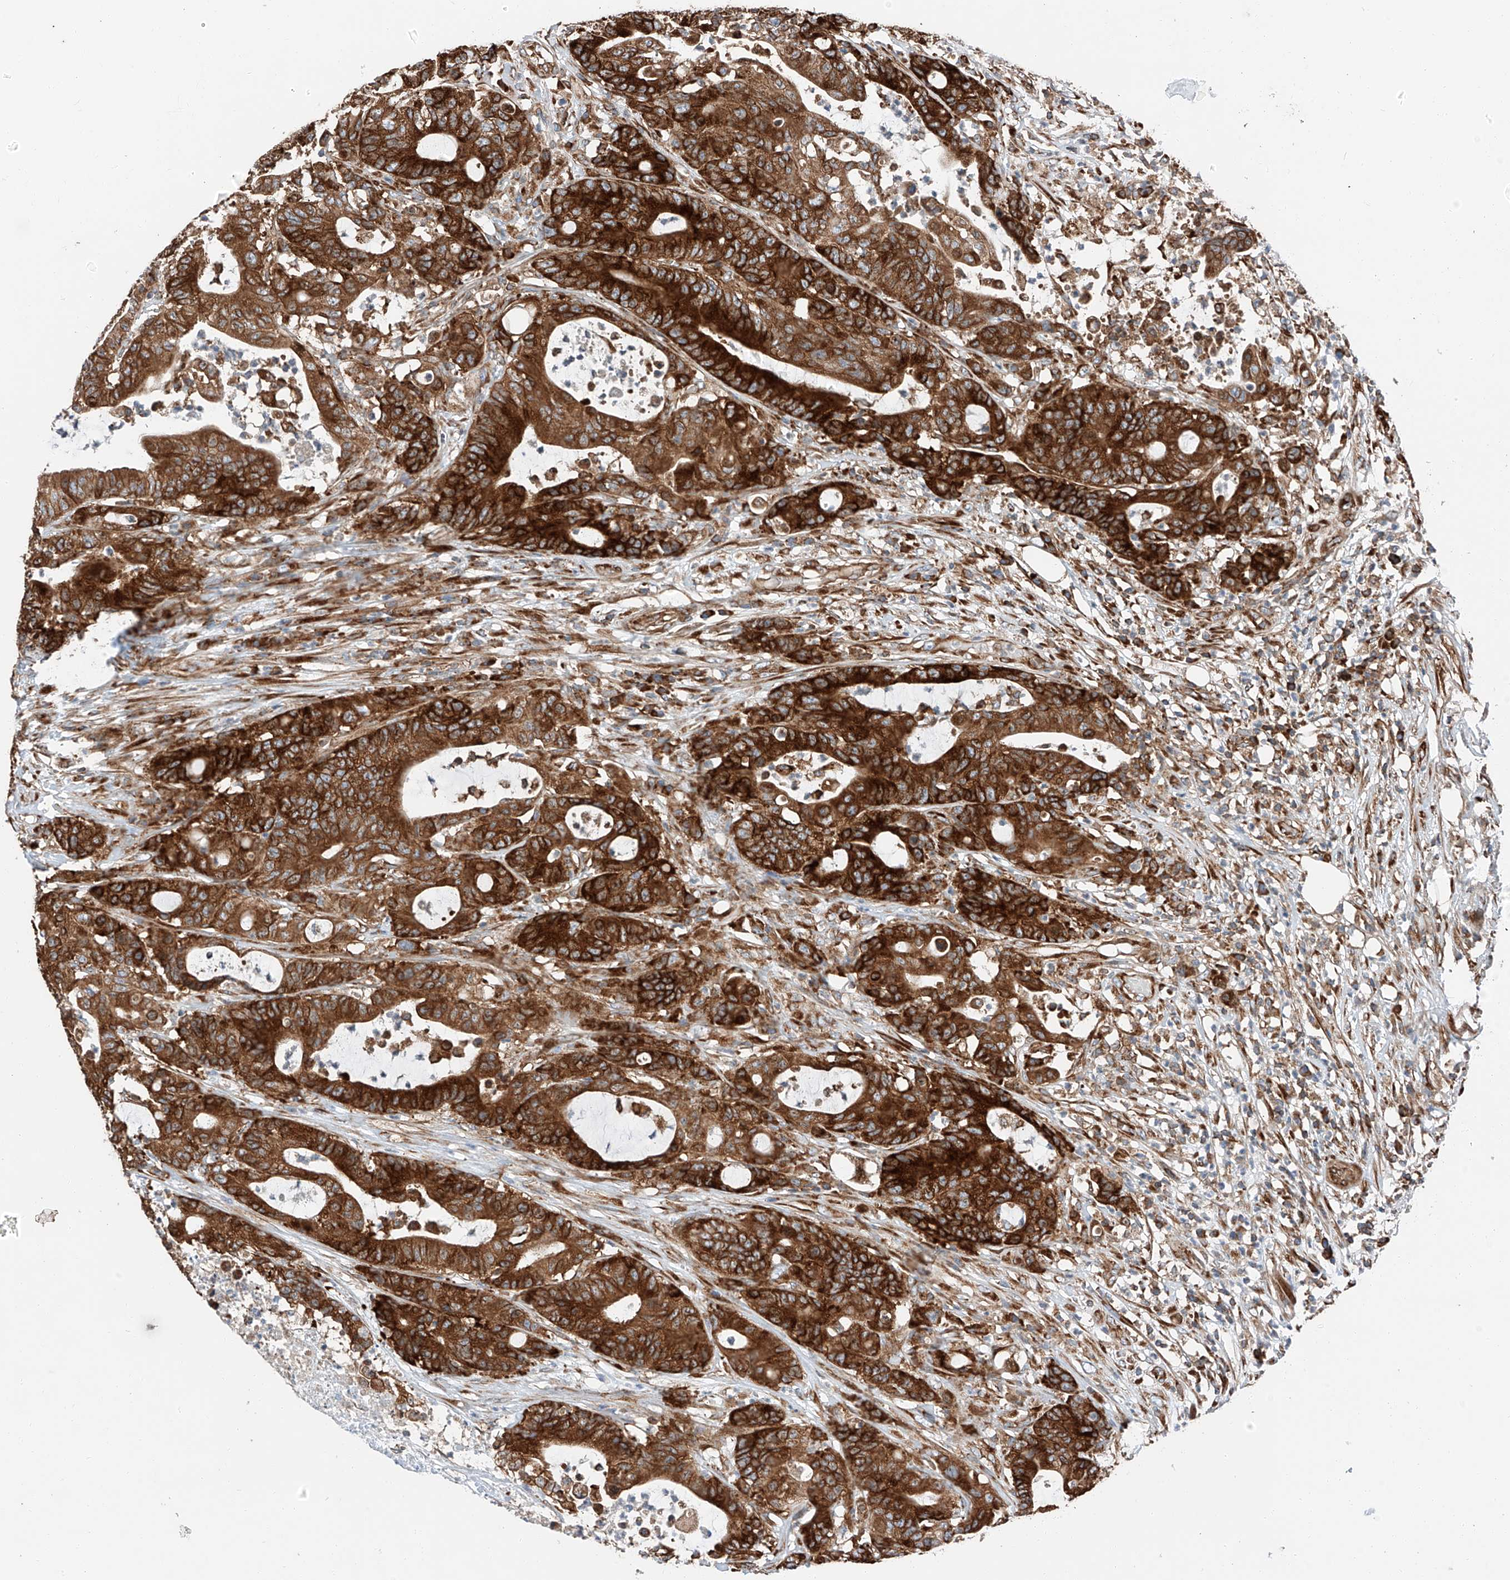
{"staining": {"intensity": "strong", "quantity": ">75%", "location": "cytoplasmic/membranous"}, "tissue": "colorectal cancer", "cell_type": "Tumor cells", "image_type": "cancer", "snomed": [{"axis": "morphology", "description": "Adenocarcinoma, NOS"}, {"axis": "topography", "description": "Colon"}], "caption": "This micrograph reveals immunohistochemistry staining of colorectal cancer, with high strong cytoplasmic/membranous staining in about >75% of tumor cells.", "gene": "ZC3H15", "patient": {"sex": "female", "age": 84}}